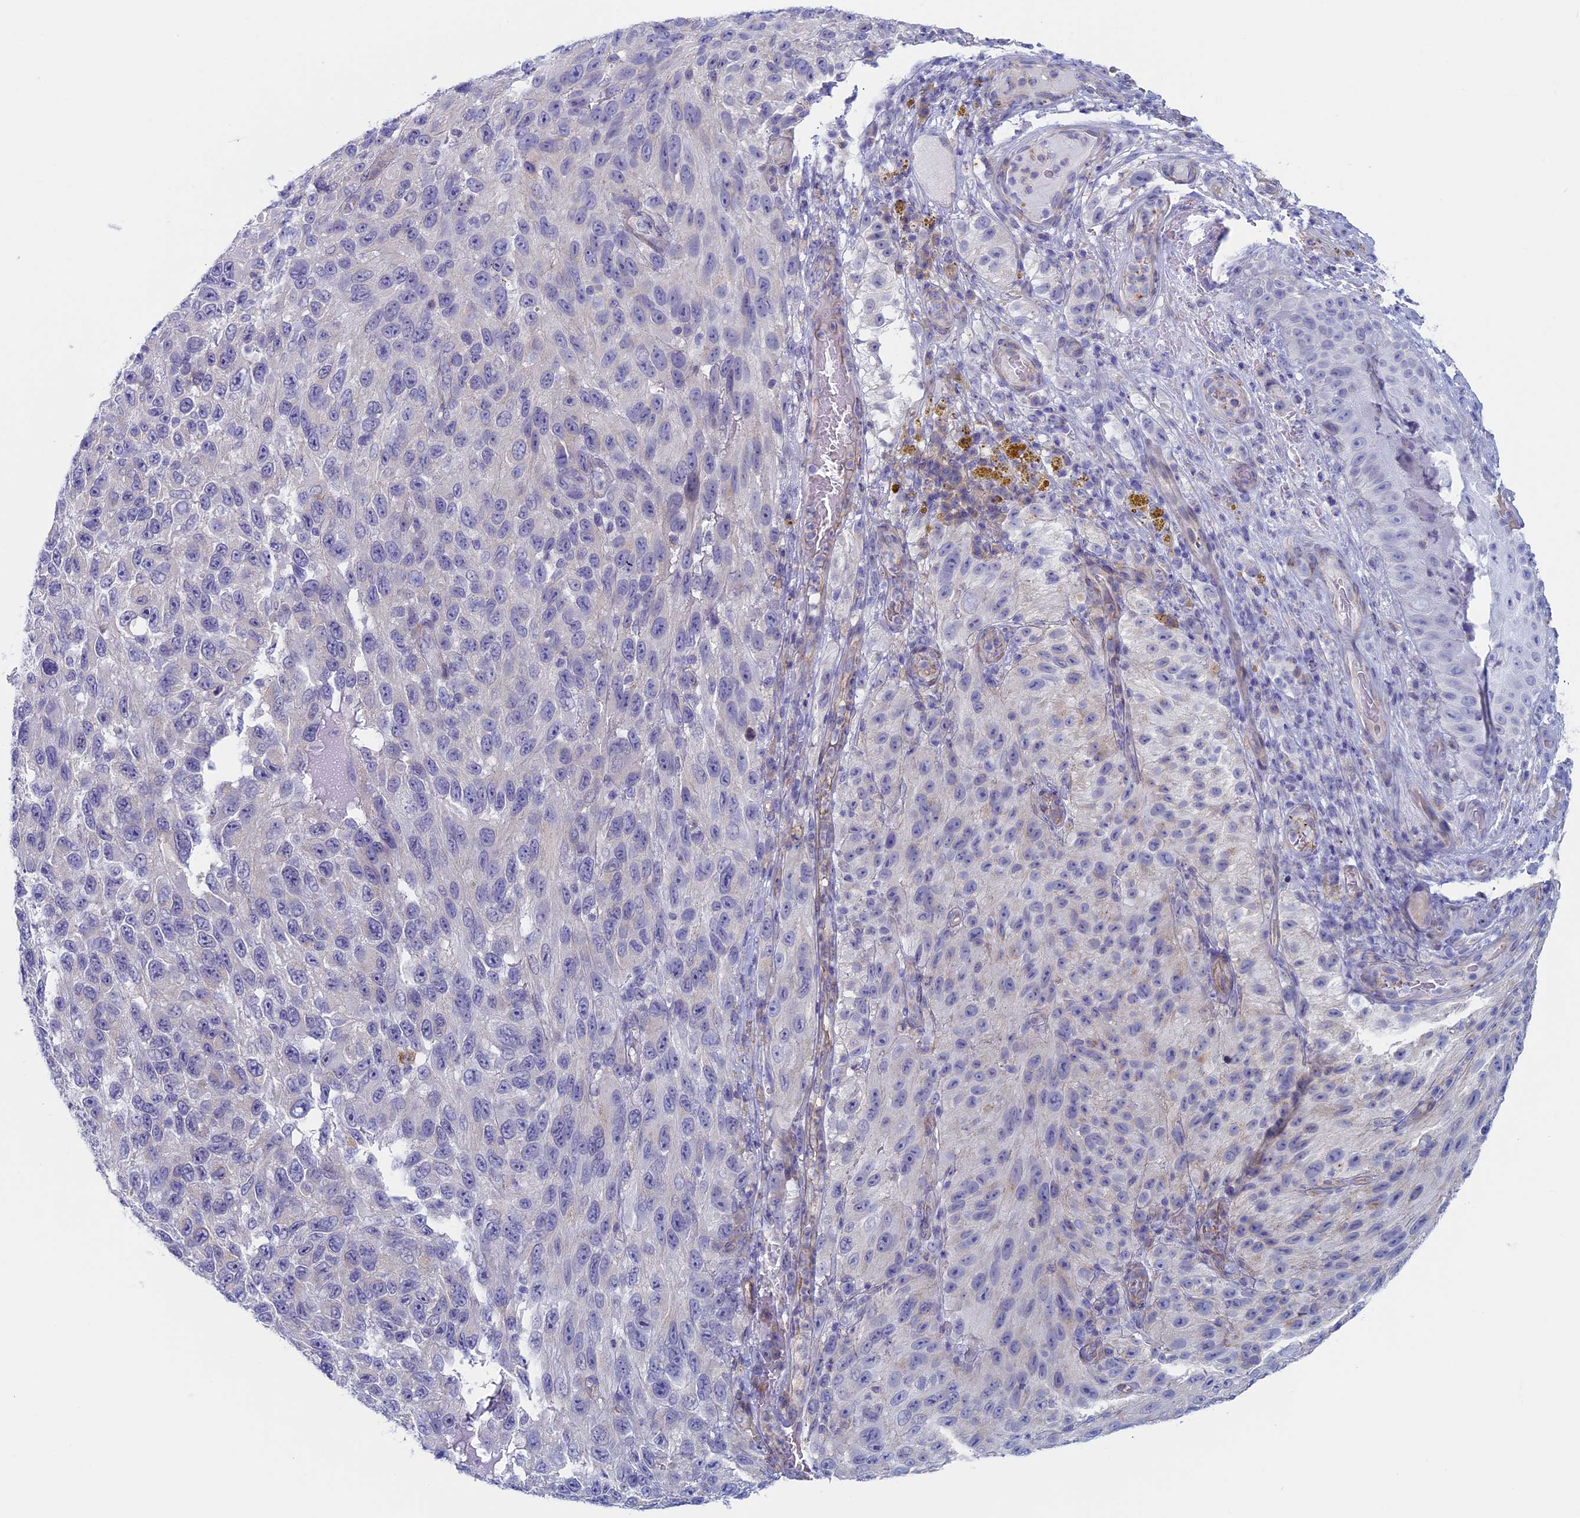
{"staining": {"intensity": "negative", "quantity": "none", "location": "none"}, "tissue": "melanoma", "cell_type": "Tumor cells", "image_type": "cancer", "snomed": [{"axis": "morphology", "description": "Malignant melanoma, NOS"}, {"axis": "topography", "description": "Skin"}], "caption": "Melanoma was stained to show a protein in brown. There is no significant staining in tumor cells. Nuclei are stained in blue.", "gene": "MAGEB6", "patient": {"sex": "female", "age": 96}}